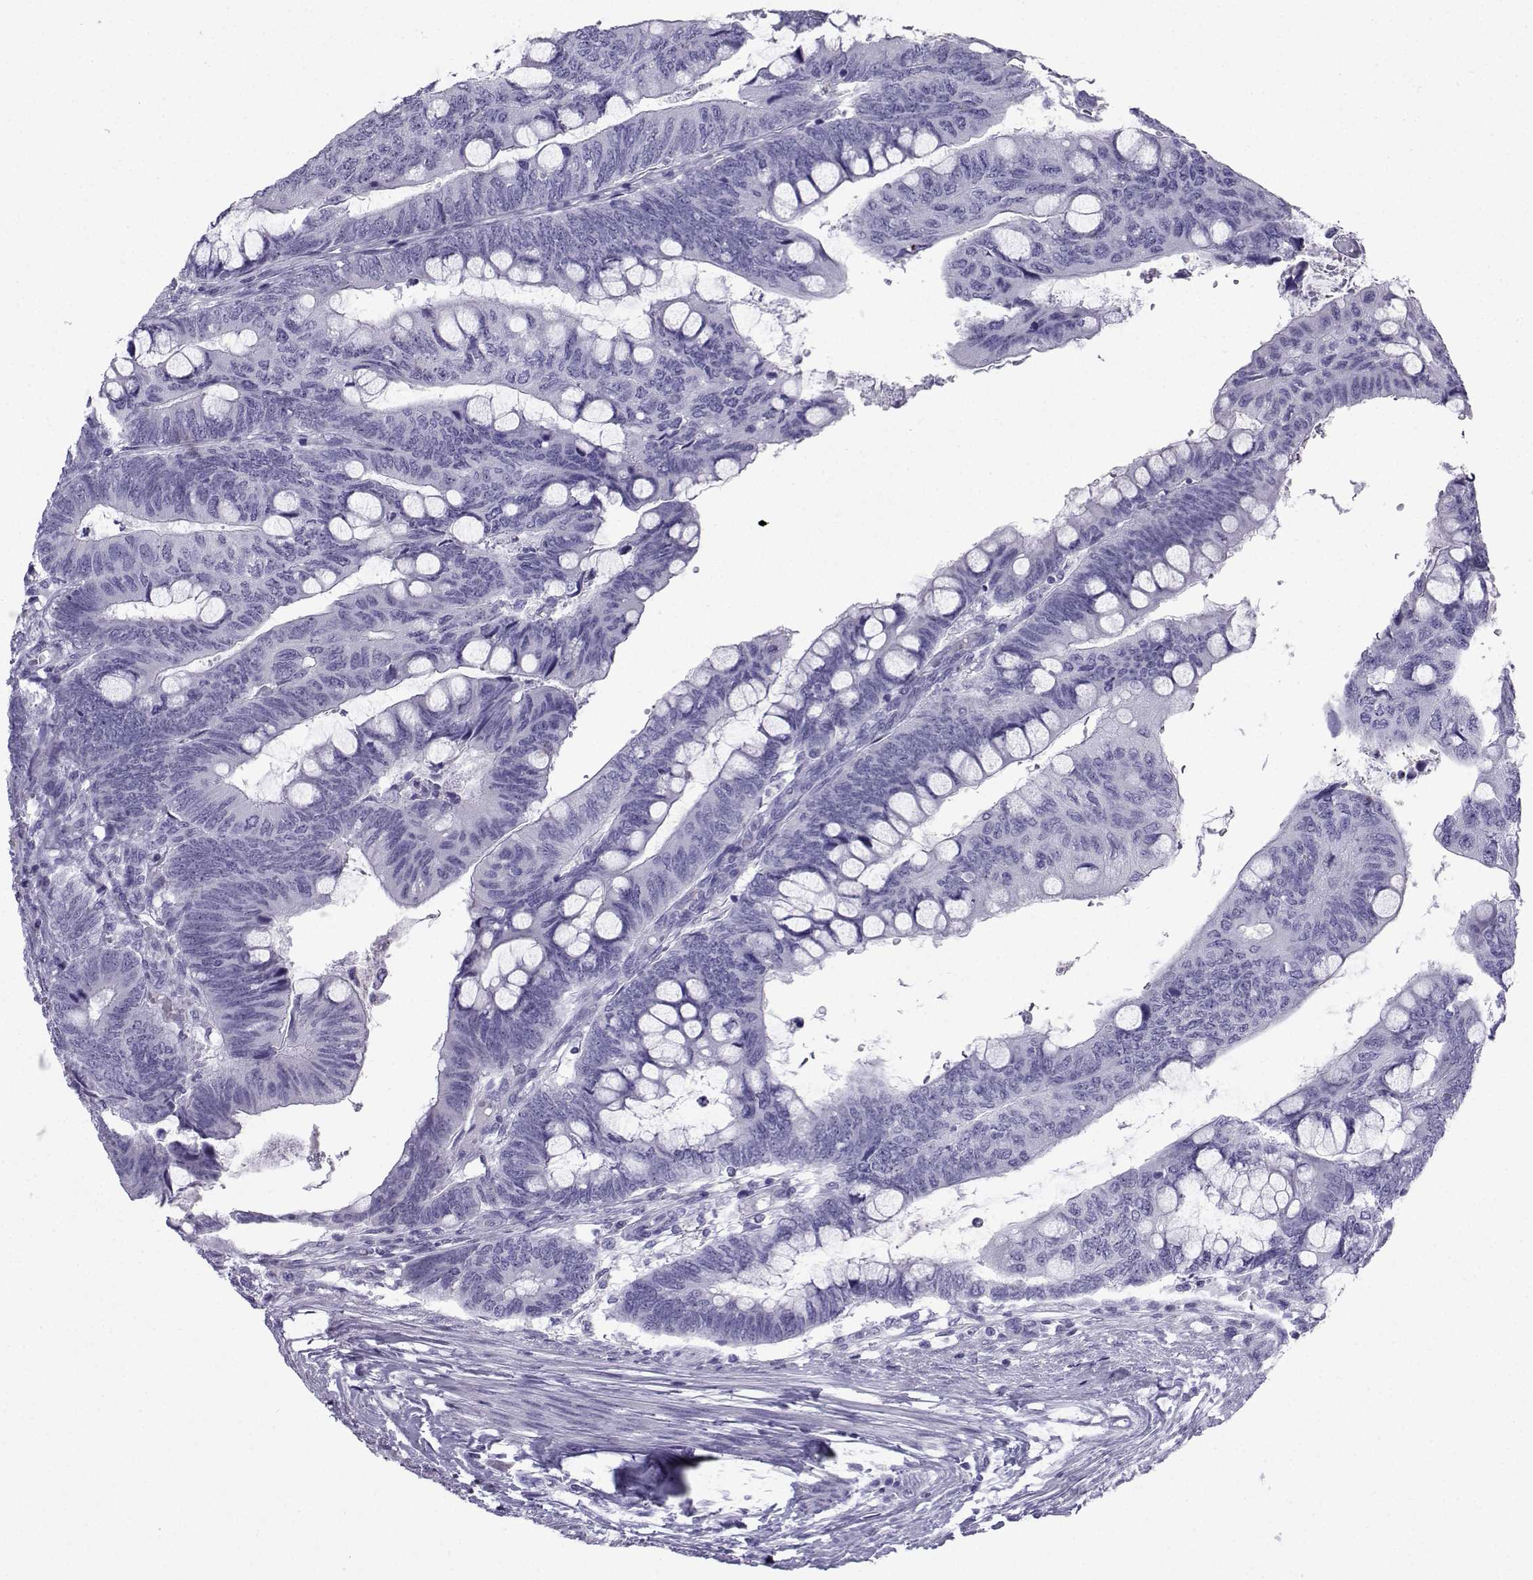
{"staining": {"intensity": "negative", "quantity": "none", "location": "none"}, "tissue": "colorectal cancer", "cell_type": "Tumor cells", "image_type": "cancer", "snomed": [{"axis": "morphology", "description": "Normal tissue, NOS"}, {"axis": "morphology", "description": "Adenocarcinoma, NOS"}, {"axis": "topography", "description": "Rectum"}], "caption": "Colorectal cancer was stained to show a protein in brown. There is no significant staining in tumor cells.", "gene": "SLC18A2", "patient": {"sex": "male", "age": 92}}